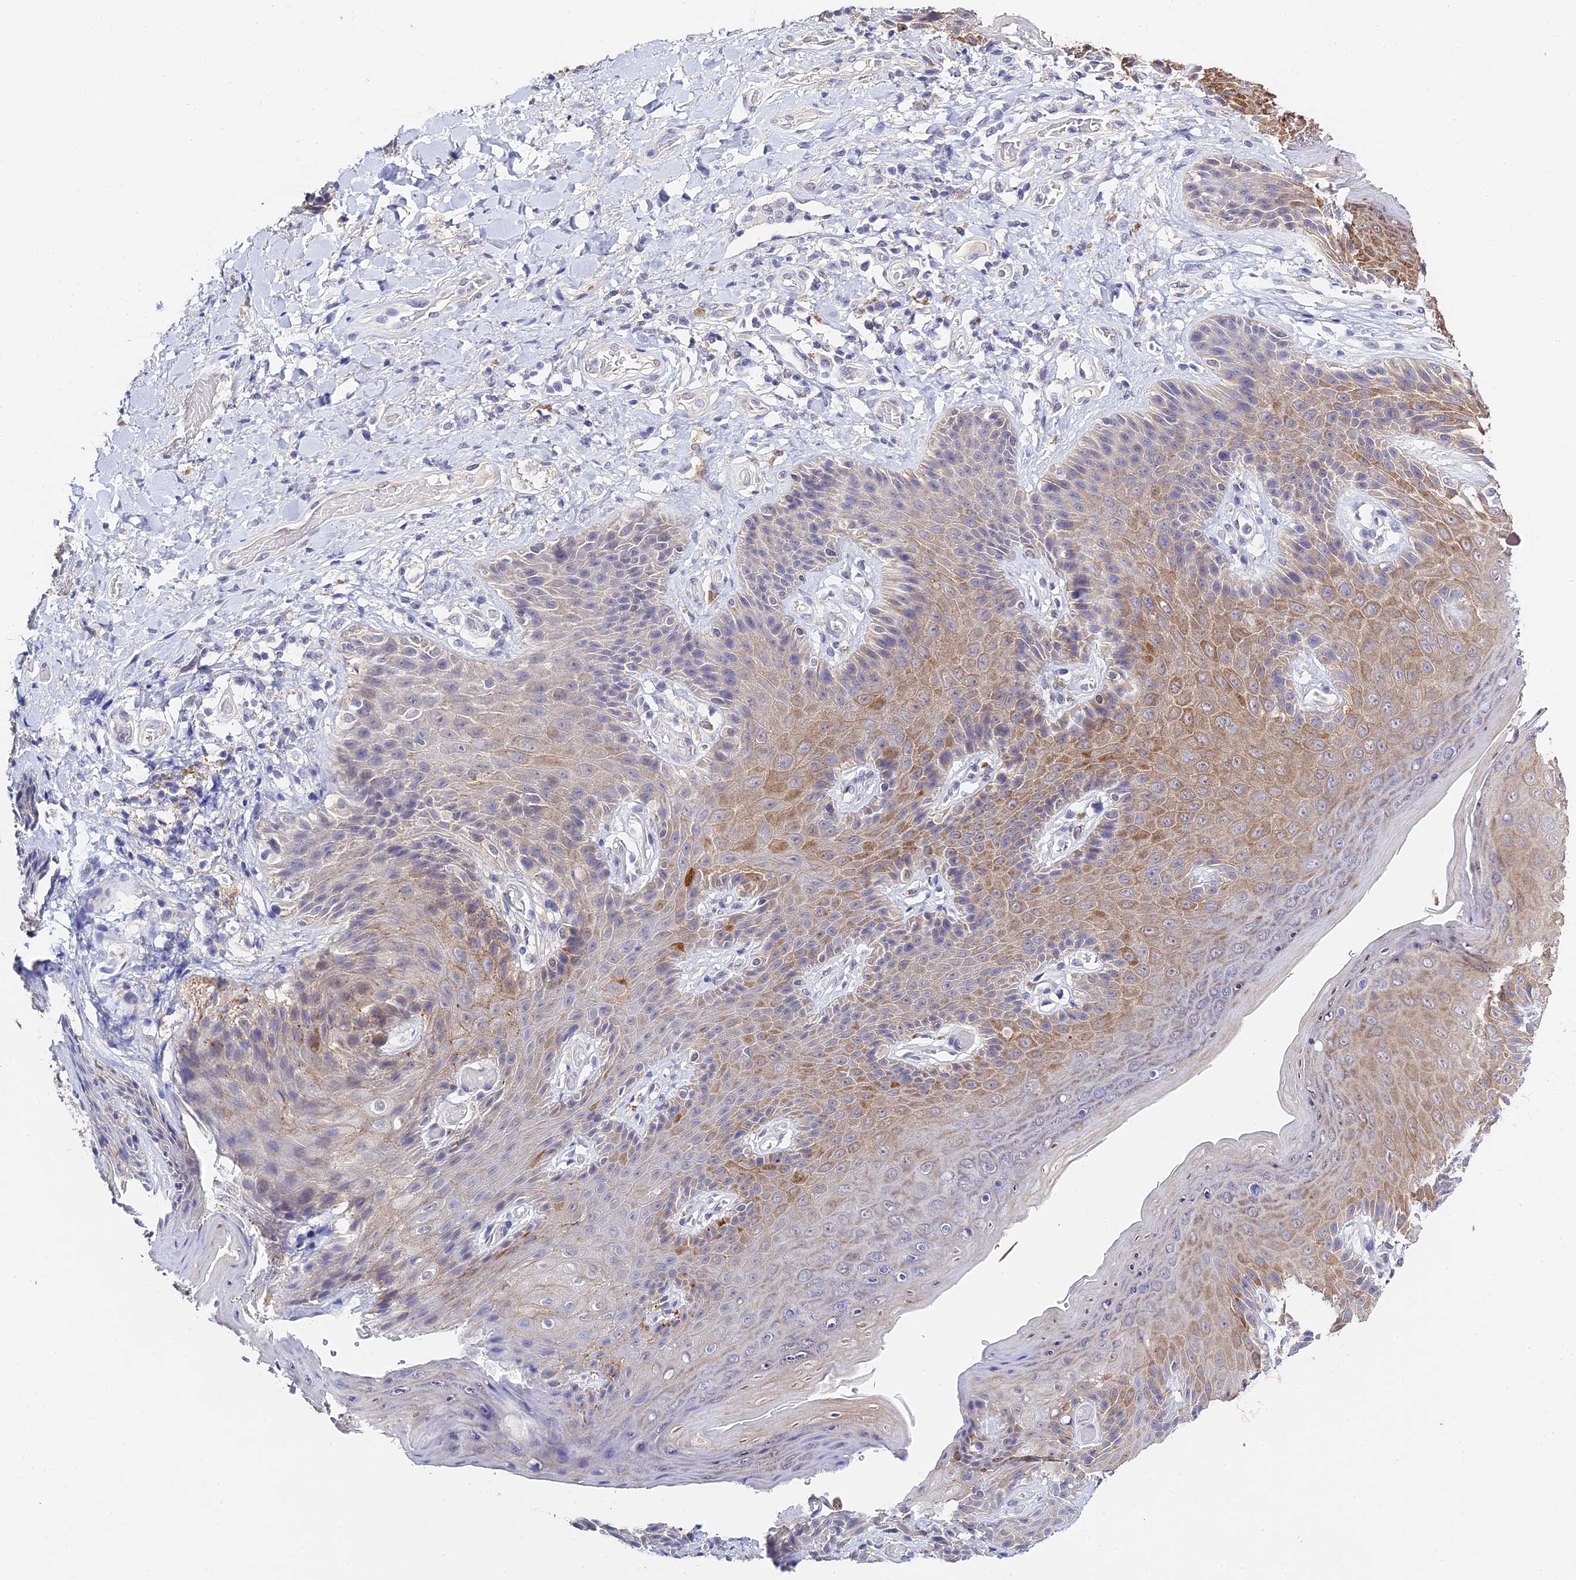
{"staining": {"intensity": "moderate", "quantity": "25%-75%", "location": "cytoplasmic/membranous"}, "tissue": "skin", "cell_type": "Epidermal cells", "image_type": "normal", "snomed": [{"axis": "morphology", "description": "Normal tissue, NOS"}, {"axis": "topography", "description": "Anal"}], "caption": "Protein positivity by IHC shows moderate cytoplasmic/membranous expression in approximately 25%-75% of epidermal cells in unremarkable skin.", "gene": "HOXB1", "patient": {"sex": "female", "age": 89}}